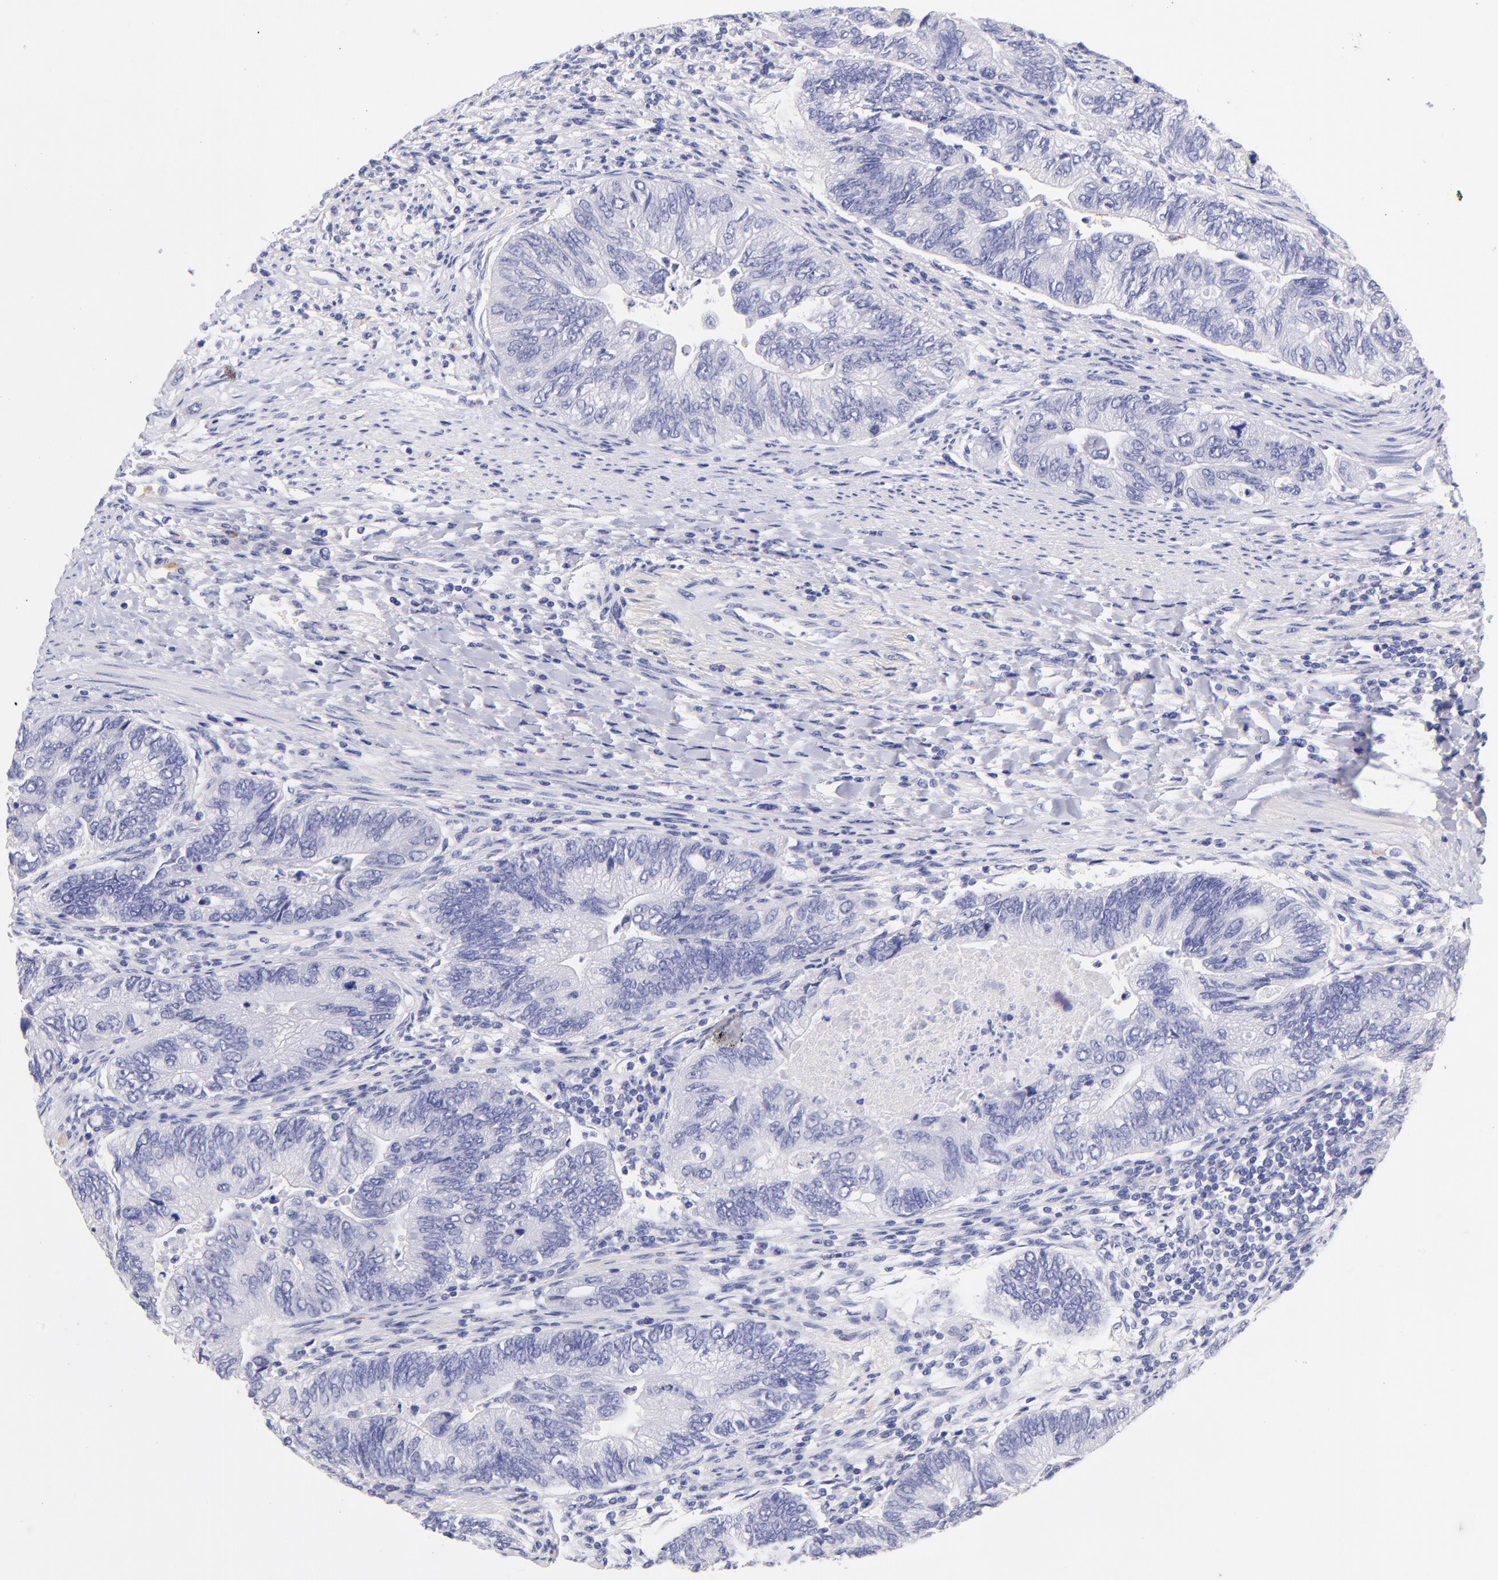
{"staining": {"intensity": "negative", "quantity": "none", "location": "none"}, "tissue": "colorectal cancer", "cell_type": "Tumor cells", "image_type": "cancer", "snomed": [{"axis": "morphology", "description": "Adenocarcinoma, NOS"}, {"axis": "topography", "description": "Colon"}], "caption": "Protein analysis of colorectal cancer (adenocarcinoma) demonstrates no significant positivity in tumor cells.", "gene": "RAB3B", "patient": {"sex": "female", "age": 11}}